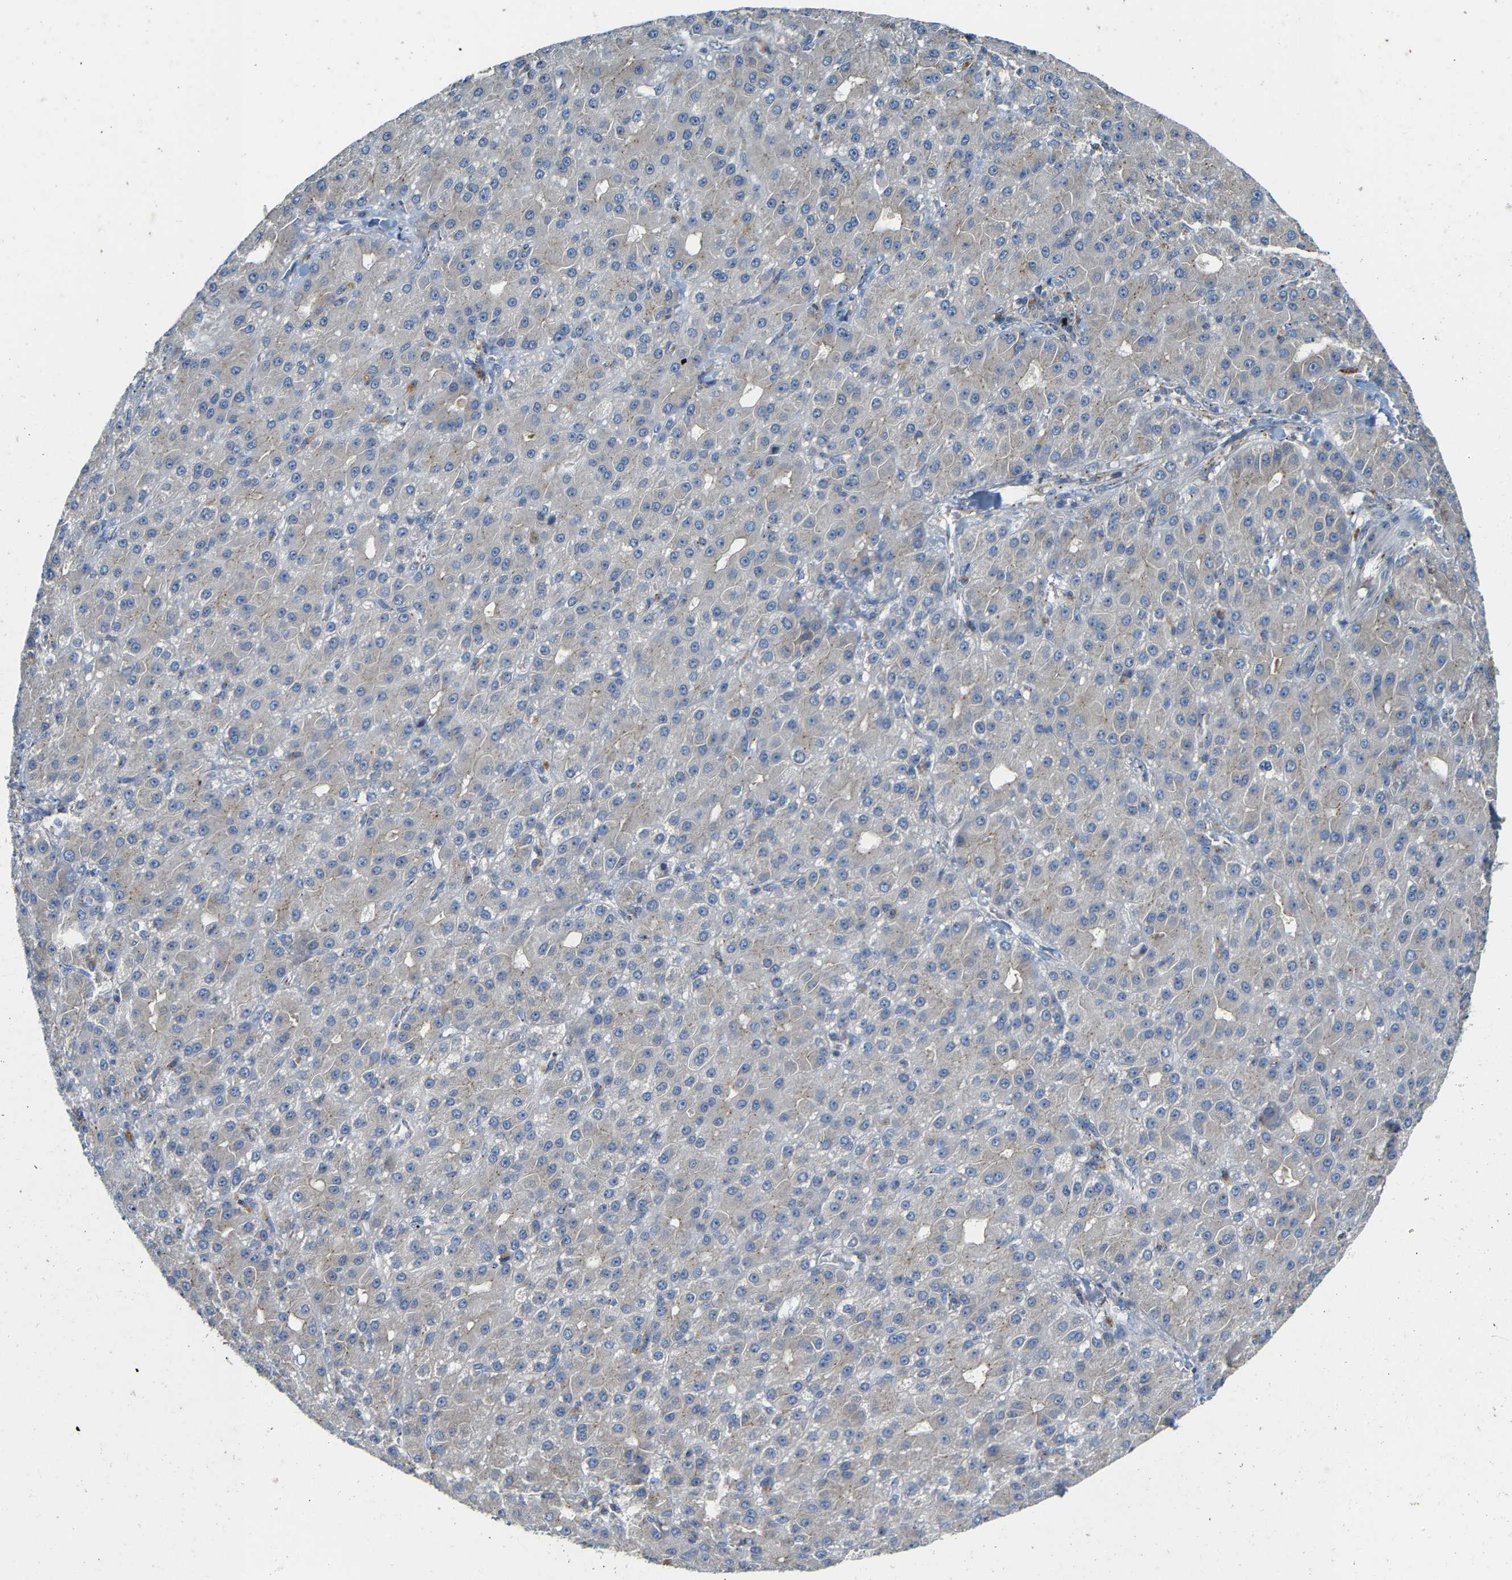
{"staining": {"intensity": "weak", "quantity": "<25%", "location": "cytoplasmic/membranous"}, "tissue": "liver cancer", "cell_type": "Tumor cells", "image_type": "cancer", "snomed": [{"axis": "morphology", "description": "Carcinoma, Hepatocellular, NOS"}, {"axis": "topography", "description": "Liver"}], "caption": "Immunohistochemistry (IHC) of human liver cancer (hepatocellular carcinoma) displays no expression in tumor cells.", "gene": "PCNT", "patient": {"sex": "male", "age": 67}}